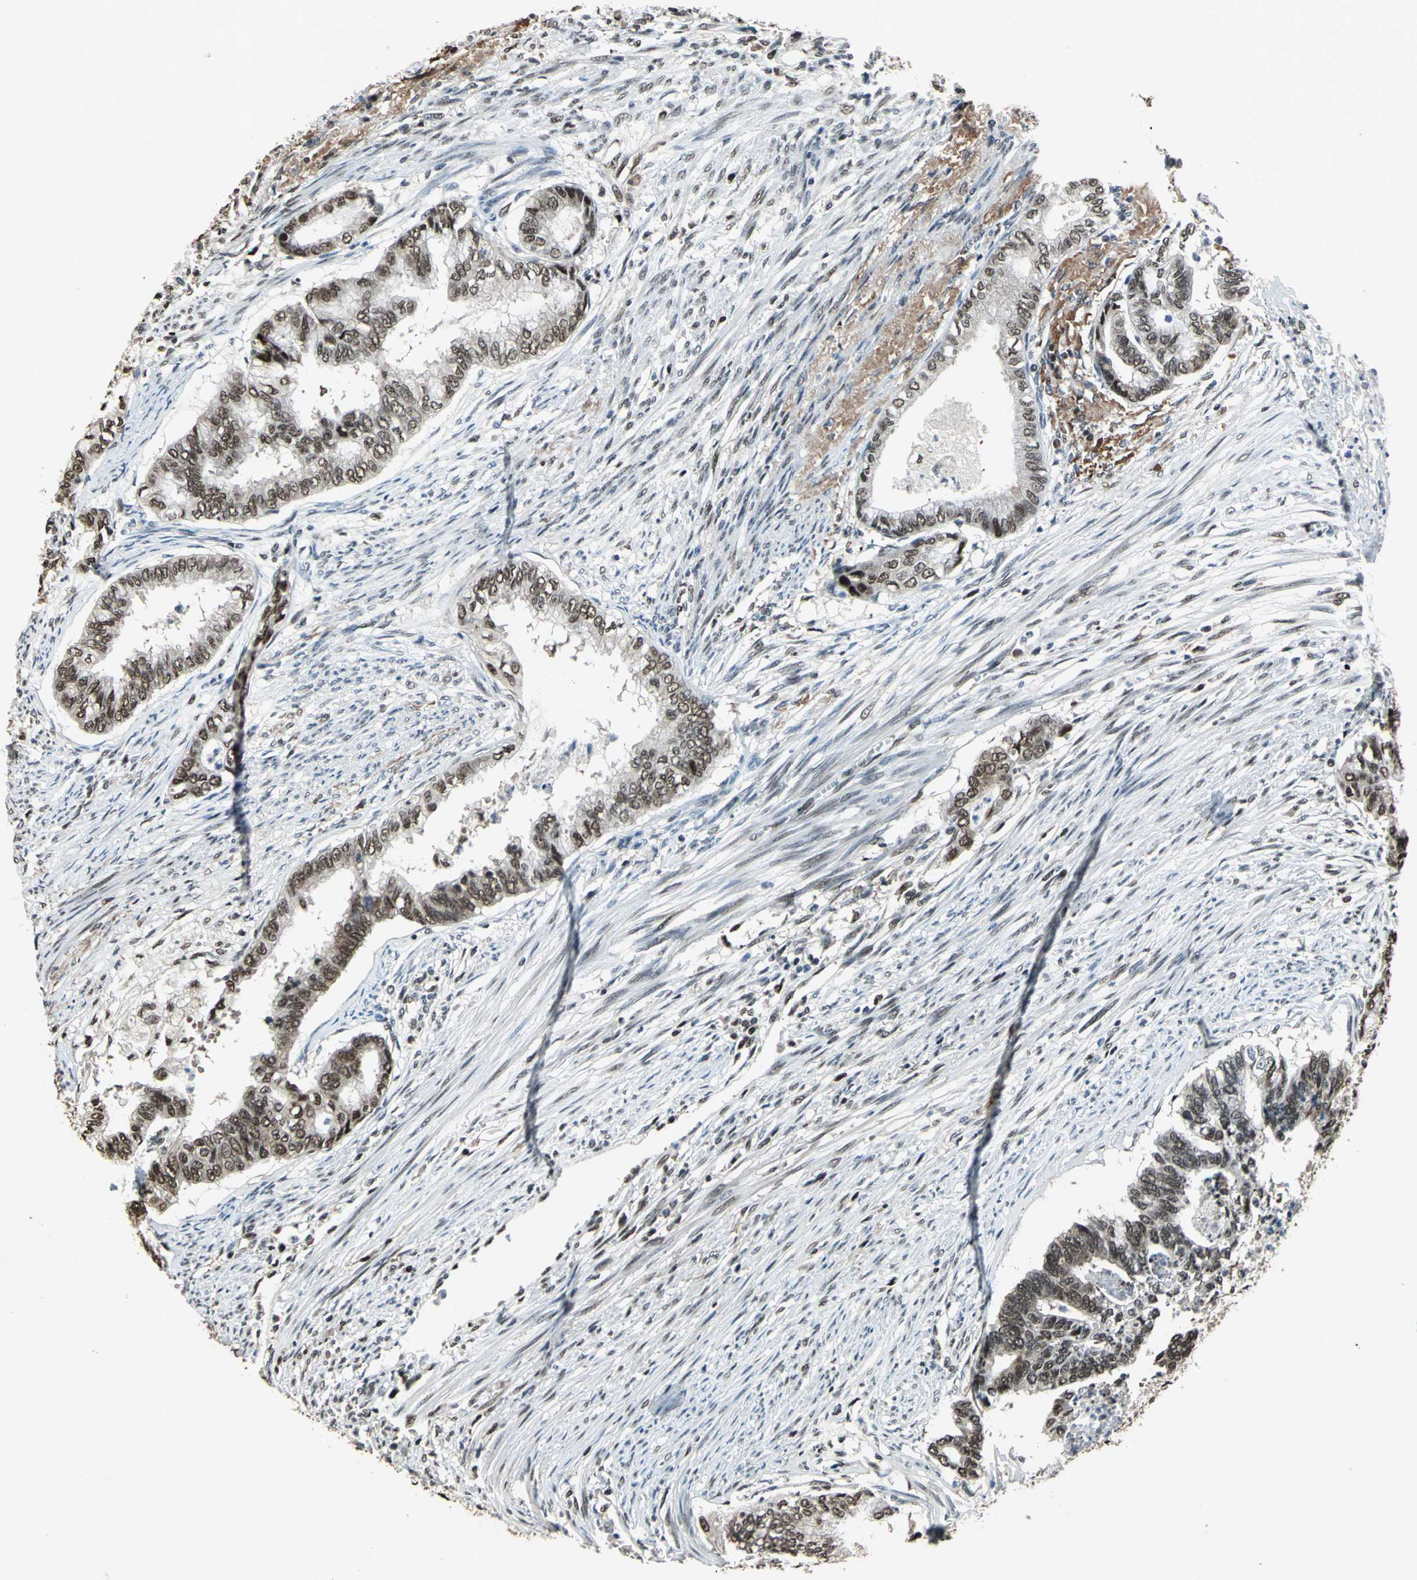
{"staining": {"intensity": "moderate", "quantity": ">75%", "location": "nuclear"}, "tissue": "endometrial cancer", "cell_type": "Tumor cells", "image_type": "cancer", "snomed": [{"axis": "morphology", "description": "Adenocarcinoma, NOS"}, {"axis": "topography", "description": "Endometrium"}], "caption": "DAB immunohistochemical staining of human endometrial cancer shows moderate nuclear protein positivity in approximately >75% of tumor cells. Immunohistochemistry stains the protein of interest in brown and the nuclei are stained blue.", "gene": "MIS18BP1", "patient": {"sex": "female", "age": 79}}